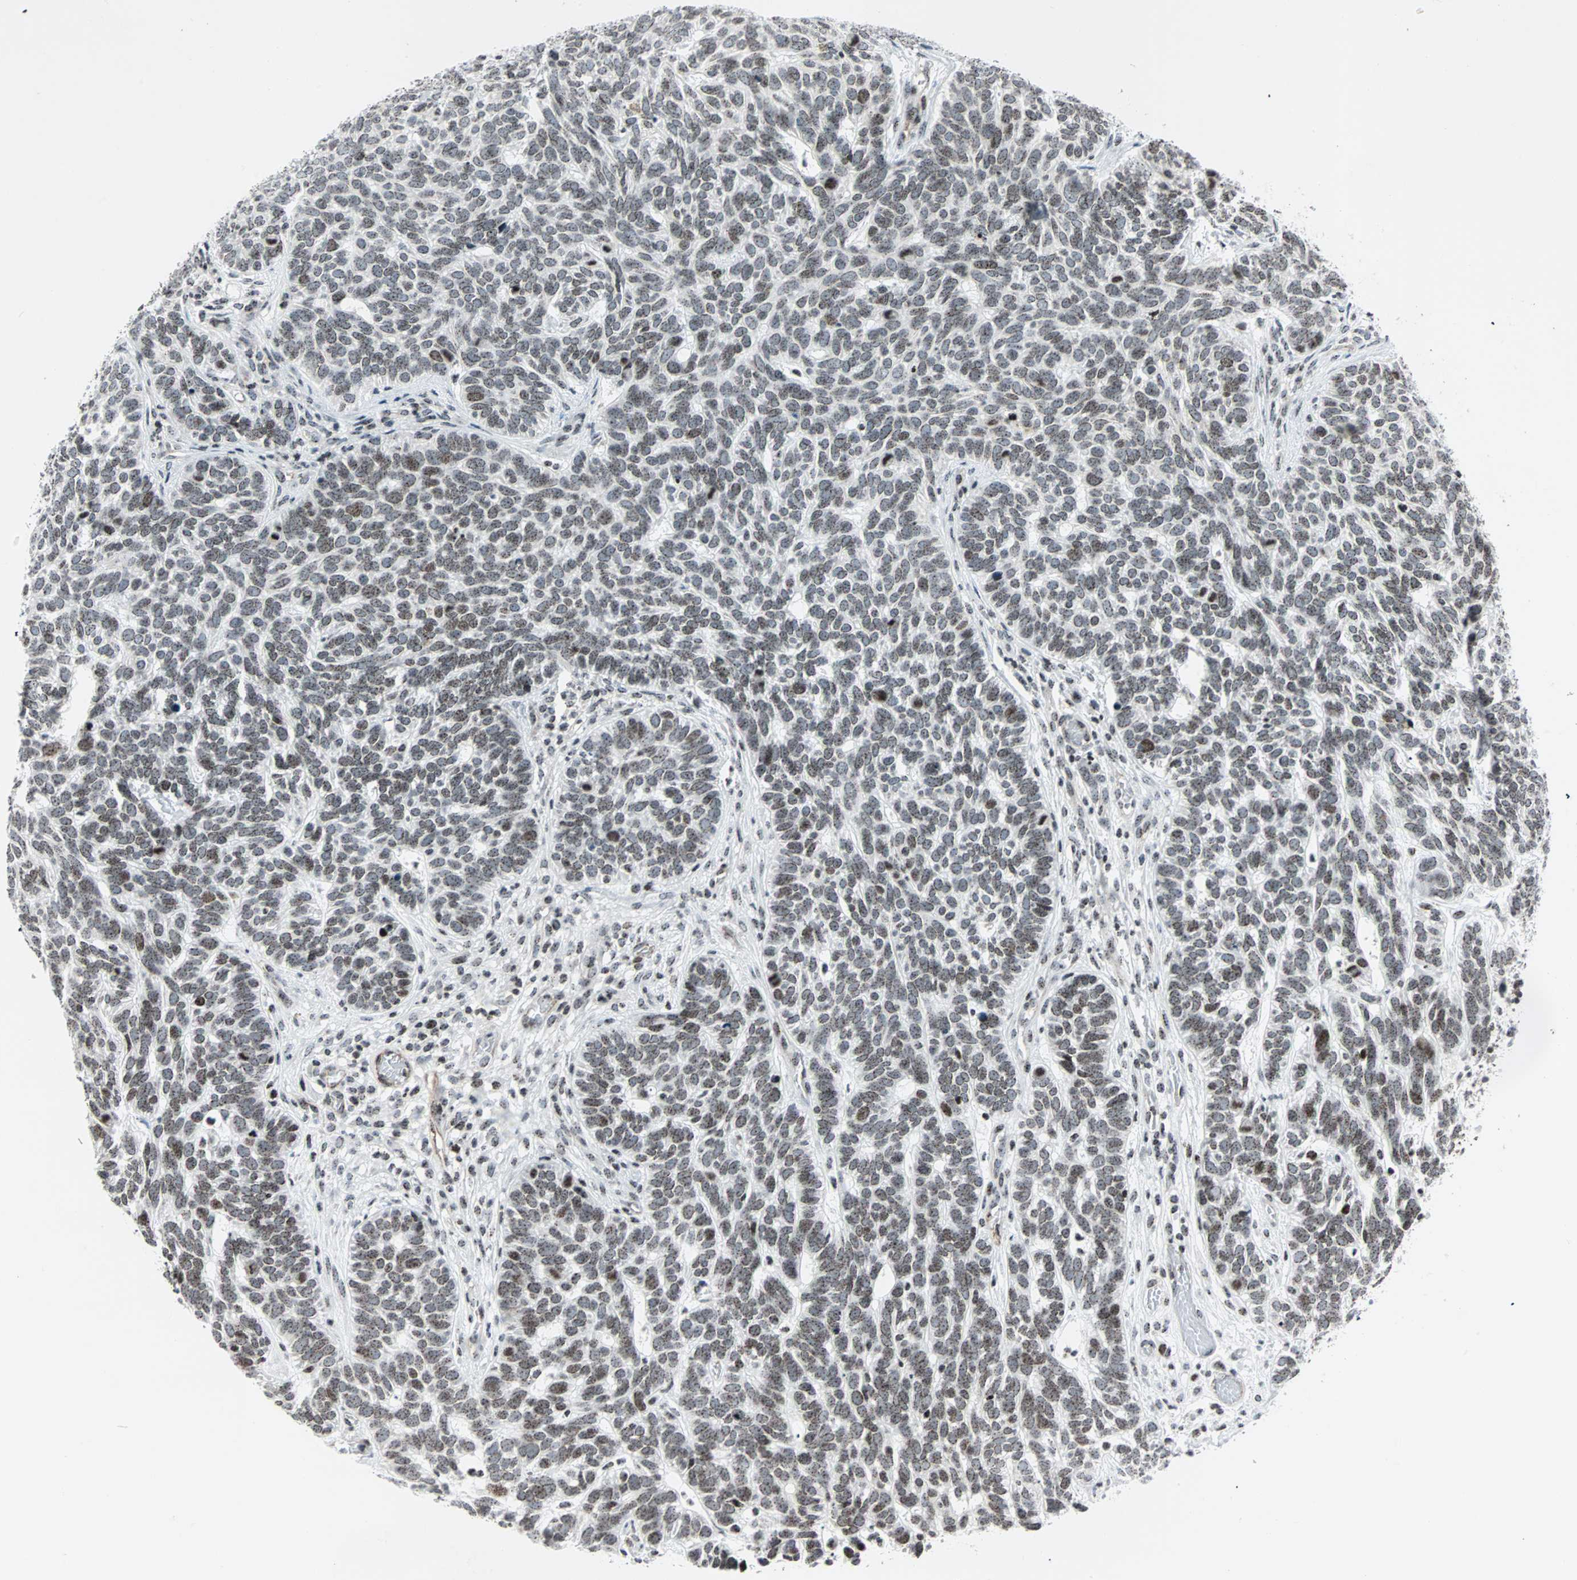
{"staining": {"intensity": "moderate", "quantity": ">75%", "location": "nuclear"}, "tissue": "skin cancer", "cell_type": "Tumor cells", "image_type": "cancer", "snomed": [{"axis": "morphology", "description": "Basal cell carcinoma"}, {"axis": "topography", "description": "Skin"}], "caption": "Approximately >75% of tumor cells in skin cancer (basal cell carcinoma) exhibit moderate nuclear protein staining as visualized by brown immunohistochemical staining.", "gene": "CENPA", "patient": {"sex": "male", "age": 87}}